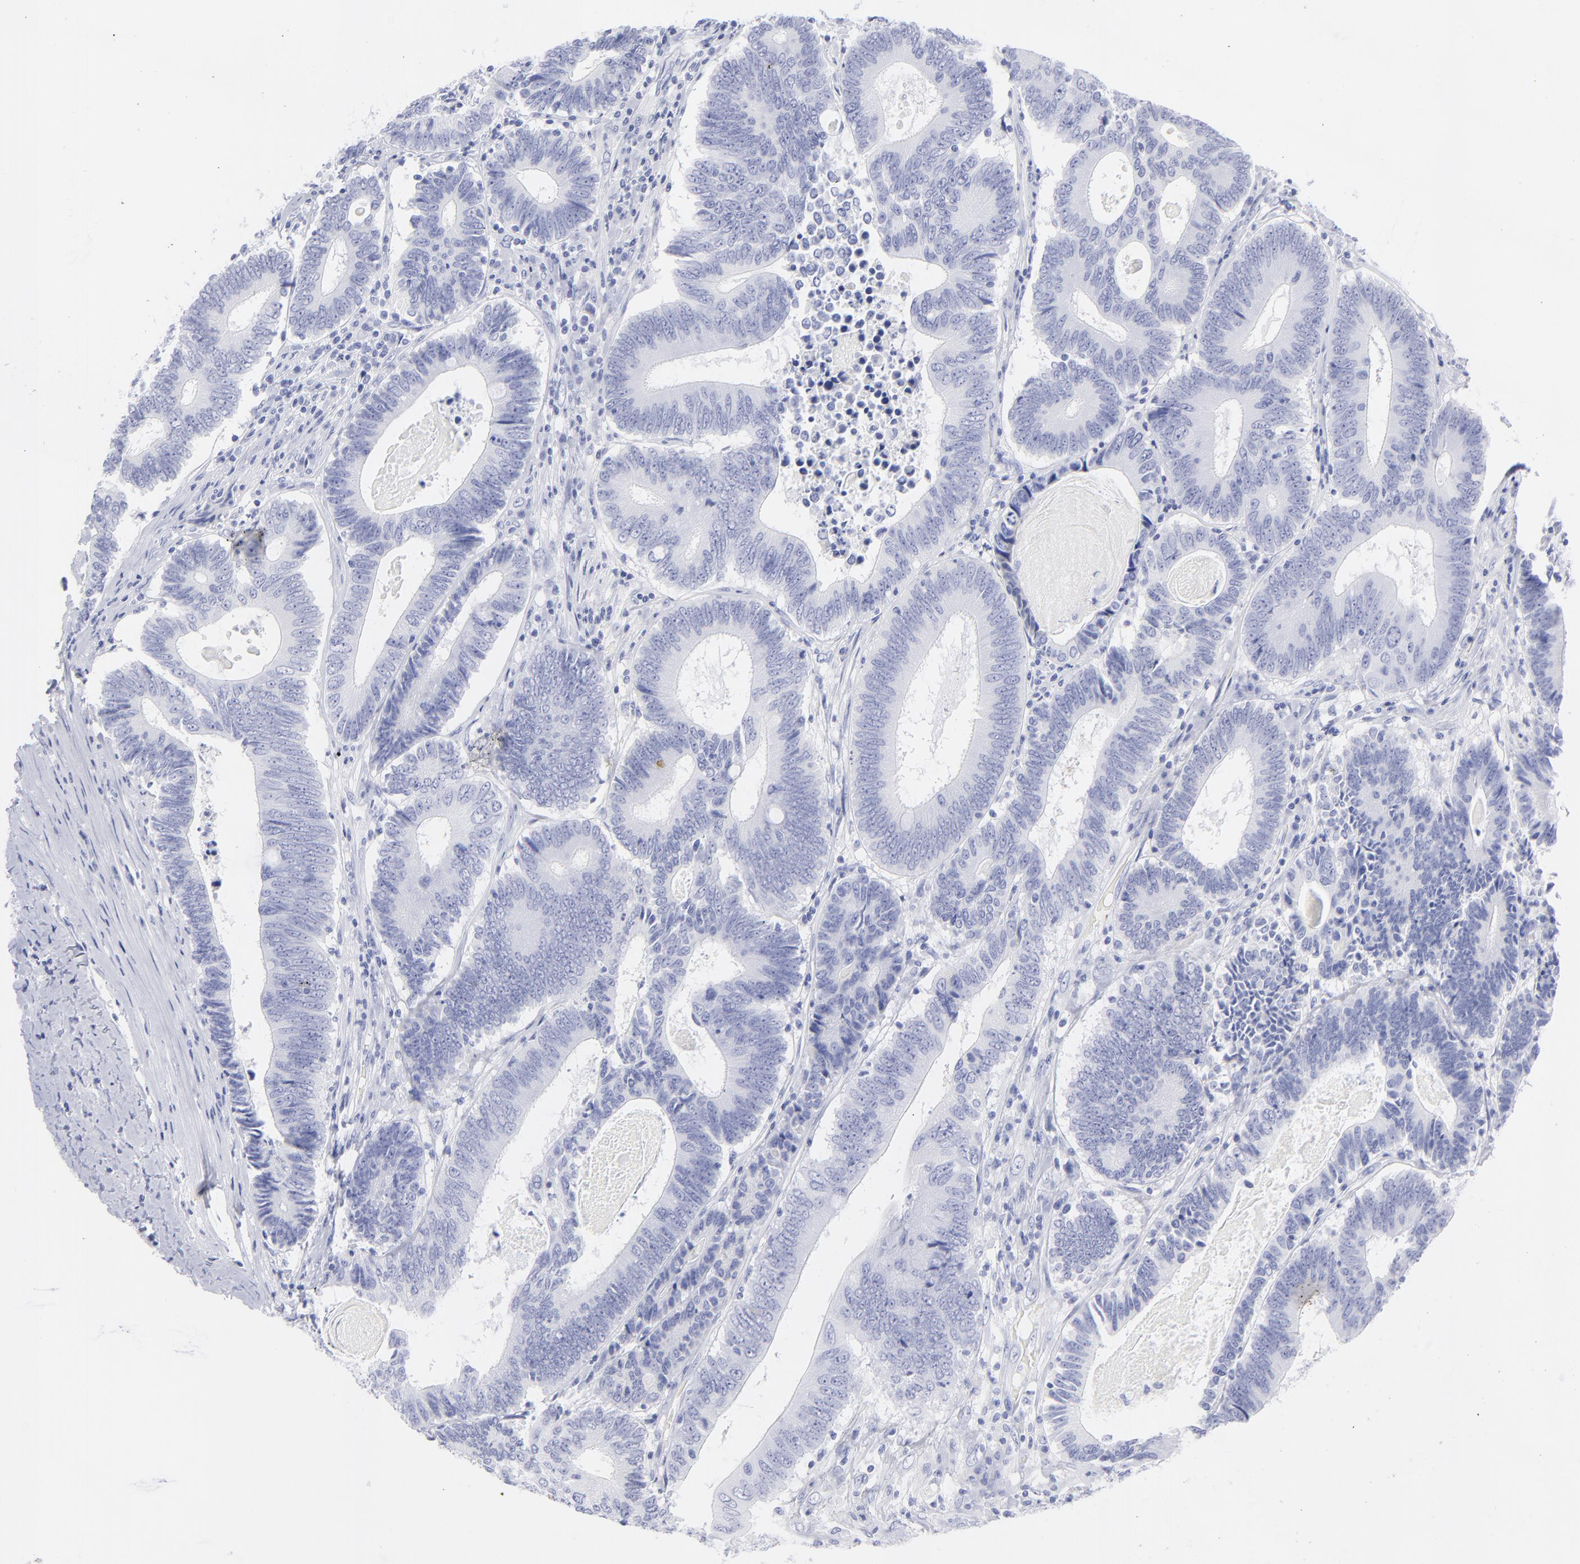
{"staining": {"intensity": "negative", "quantity": "none", "location": "none"}, "tissue": "colorectal cancer", "cell_type": "Tumor cells", "image_type": "cancer", "snomed": [{"axis": "morphology", "description": "Adenocarcinoma, NOS"}, {"axis": "topography", "description": "Colon"}], "caption": "High magnification brightfield microscopy of colorectal adenocarcinoma stained with DAB (brown) and counterstained with hematoxylin (blue): tumor cells show no significant staining. (Immunohistochemistry, brightfield microscopy, high magnification).", "gene": "F13B", "patient": {"sex": "female", "age": 78}}